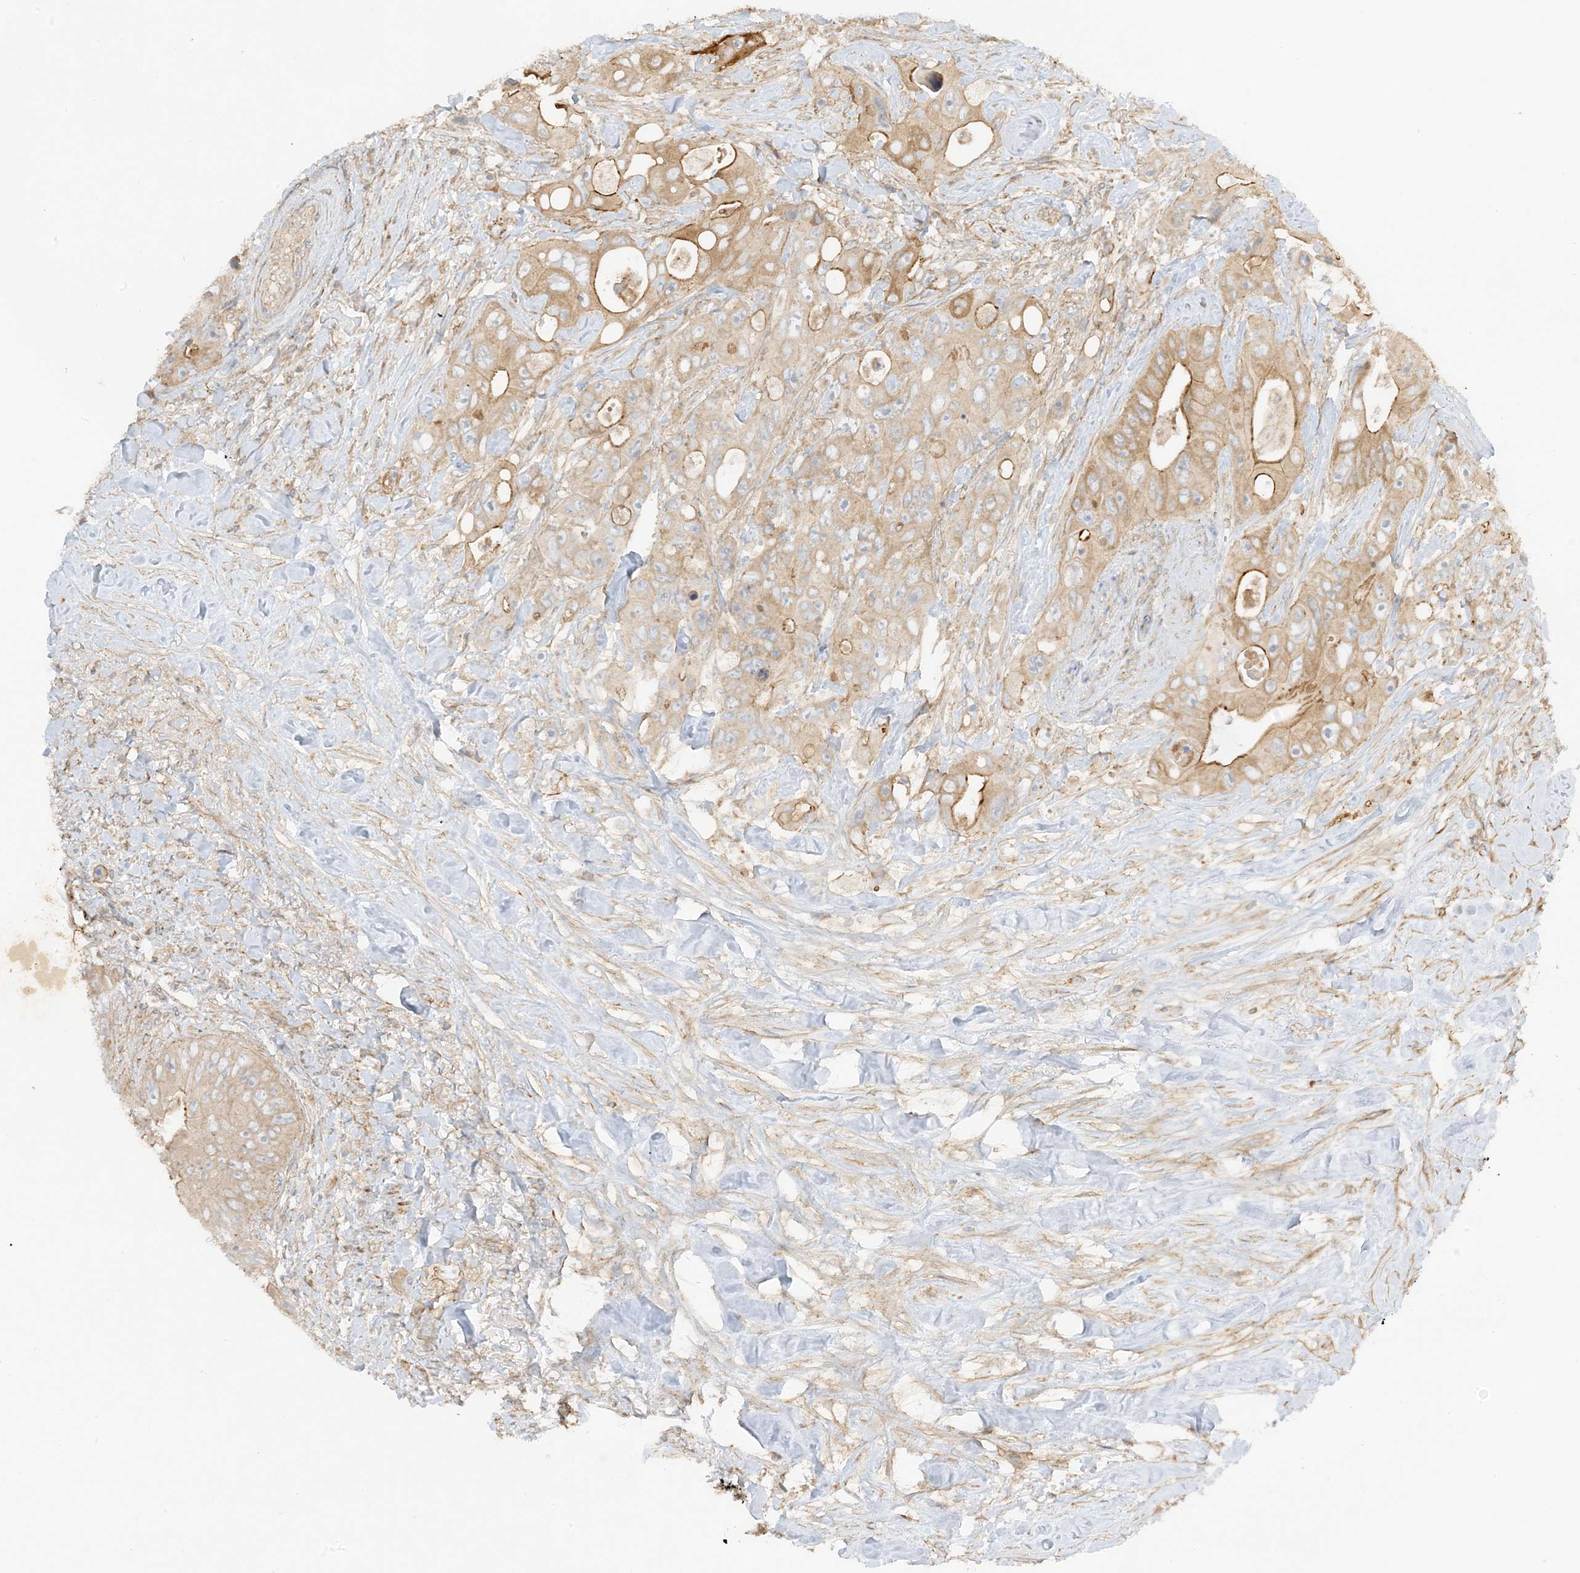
{"staining": {"intensity": "moderate", "quantity": "25%-75%", "location": "cytoplasmic/membranous"}, "tissue": "colorectal cancer", "cell_type": "Tumor cells", "image_type": "cancer", "snomed": [{"axis": "morphology", "description": "Adenocarcinoma, NOS"}, {"axis": "topography", "description": "Colon"}], "caption": "This photomicrograph exhibits immunohistochemistry staining of human colorectal adenocarcinoma, with medium moderate cytoplasmic/membranous expression in about 25%-75% of tumor cells.", "gene": "SLC25A12", "patient": {"sex": "female", "age": 46}}